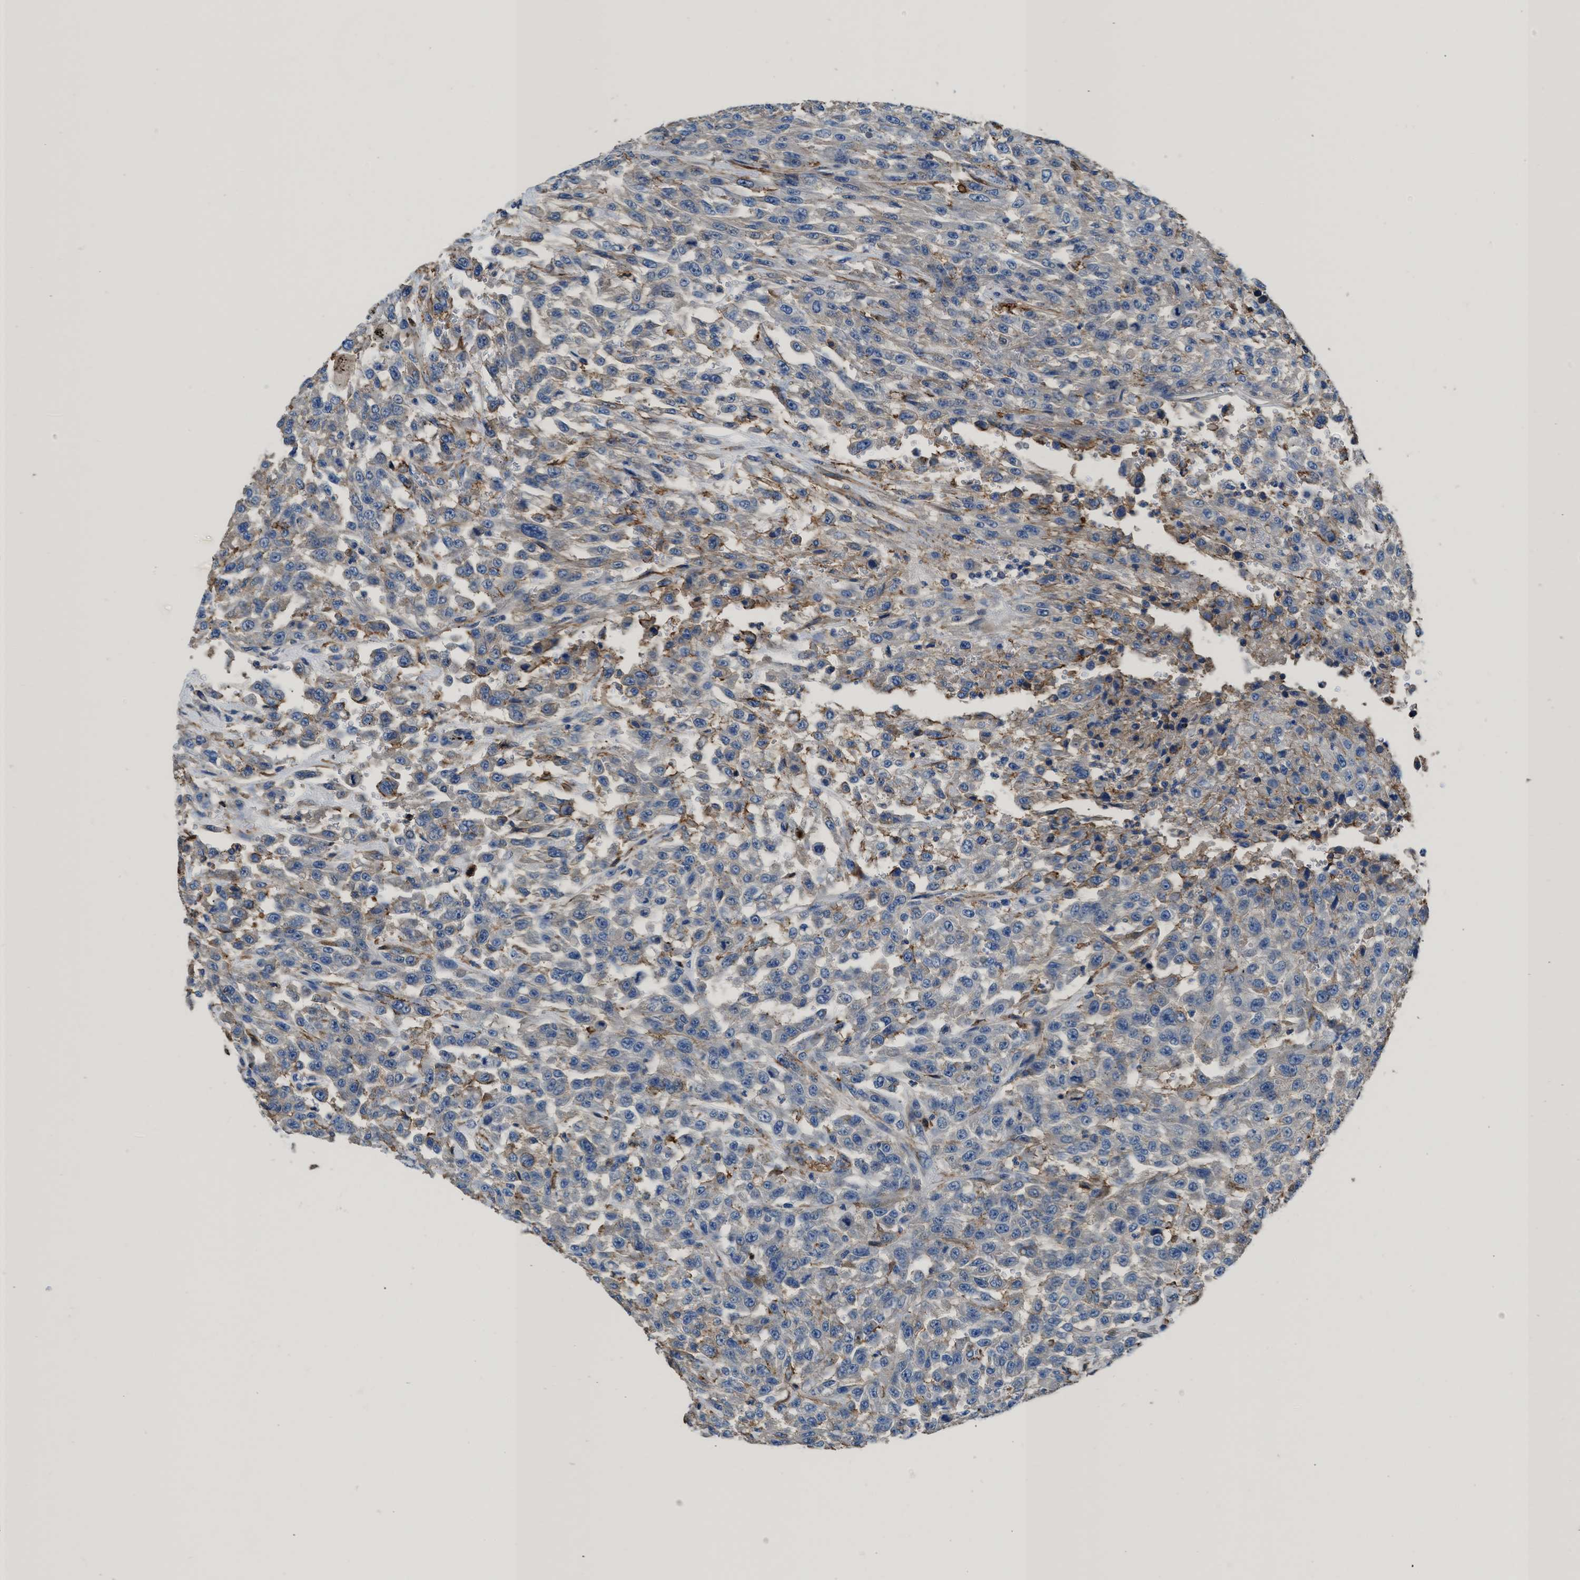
{"staining": {"intensity": "negative", "quantity": "none", "location": "none"}, "tissue": "urothelial cancer", "cell_type": "Tumor cells", "image_type": "cancer", "snomed": [{"axis": "morphology", "description": "Urothelial carcinoma, High grade"}, {"axis": "topography", "description": "Urinary bladder"}], "caption": "Immunohistochemistry photomicrograph of urothelial cancer stained for a protein (brown), which displays no positivity in tumor cells. (Brightfield microscopy of DAB IHC at high magnification).", "gene": "KCNQ4", "patient": {"sex": "male", "age": 46}}